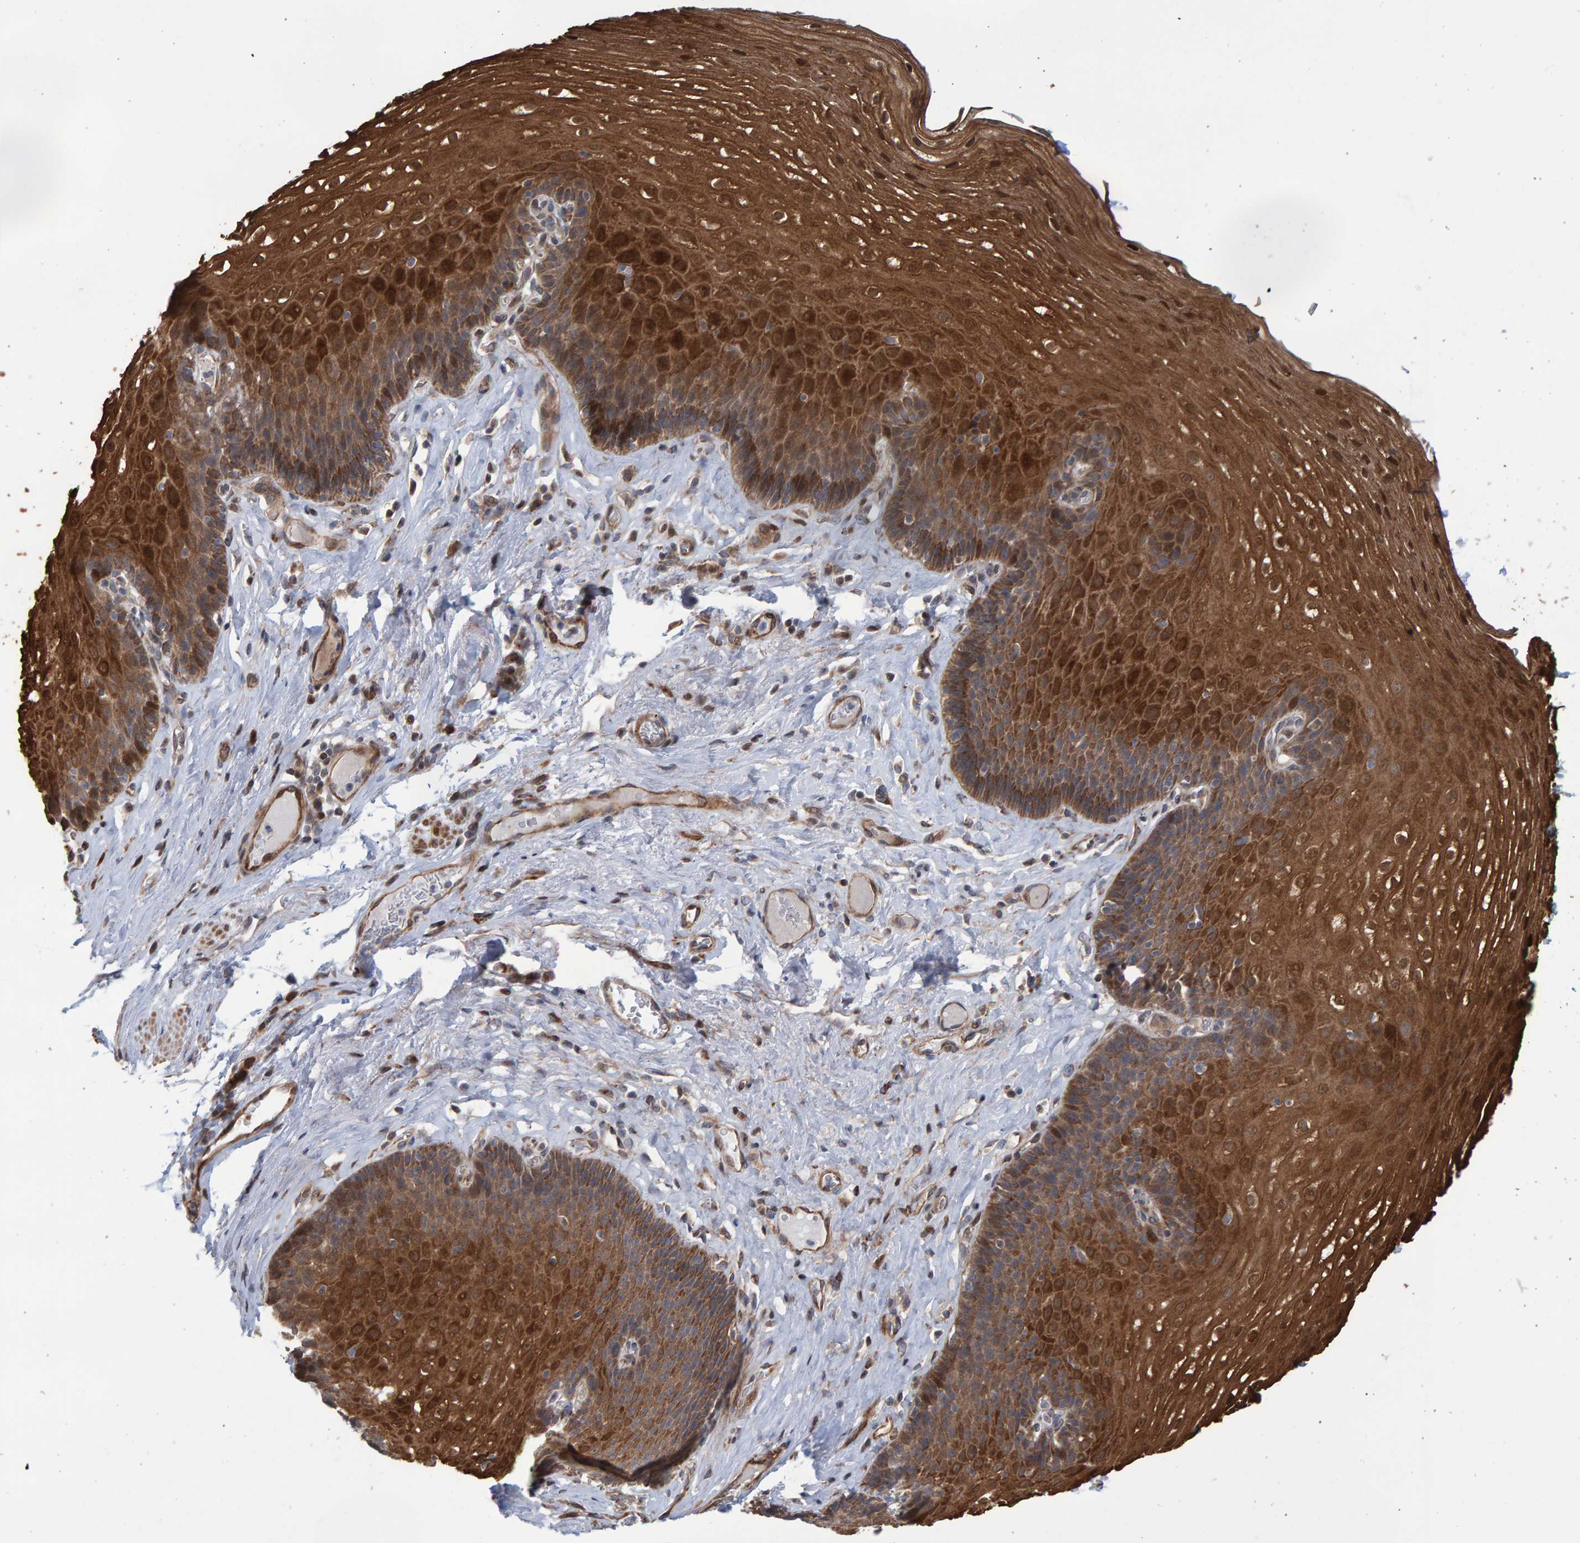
{"staining": {"intensity": "strong", "quantity": ">75%", "location": "cytoplasmic/membranous,nuclear"}, "tissue": "esophagus", "cell_type": "Squamous epithelial cells", "image_type": "normal", "snomed": [{"axis": "morphology", "description": "Normal tissue, NOS"}, {"axis": "topography", "description": "Esophagus"}], "caption": "Protein analysis of unremarkable esophagus exhibits strong cytoplasmic/membranous,nuclear staining in about >75% of squamous epithelial cells. The staining was performed using DAB (3,3'-diaminobenzidine), with brown indicating positive protein expression. Nuclei are stained blue with hematoxylin.", "gene": "LRBA", "patient": {"sex": "female", "age": 66}}